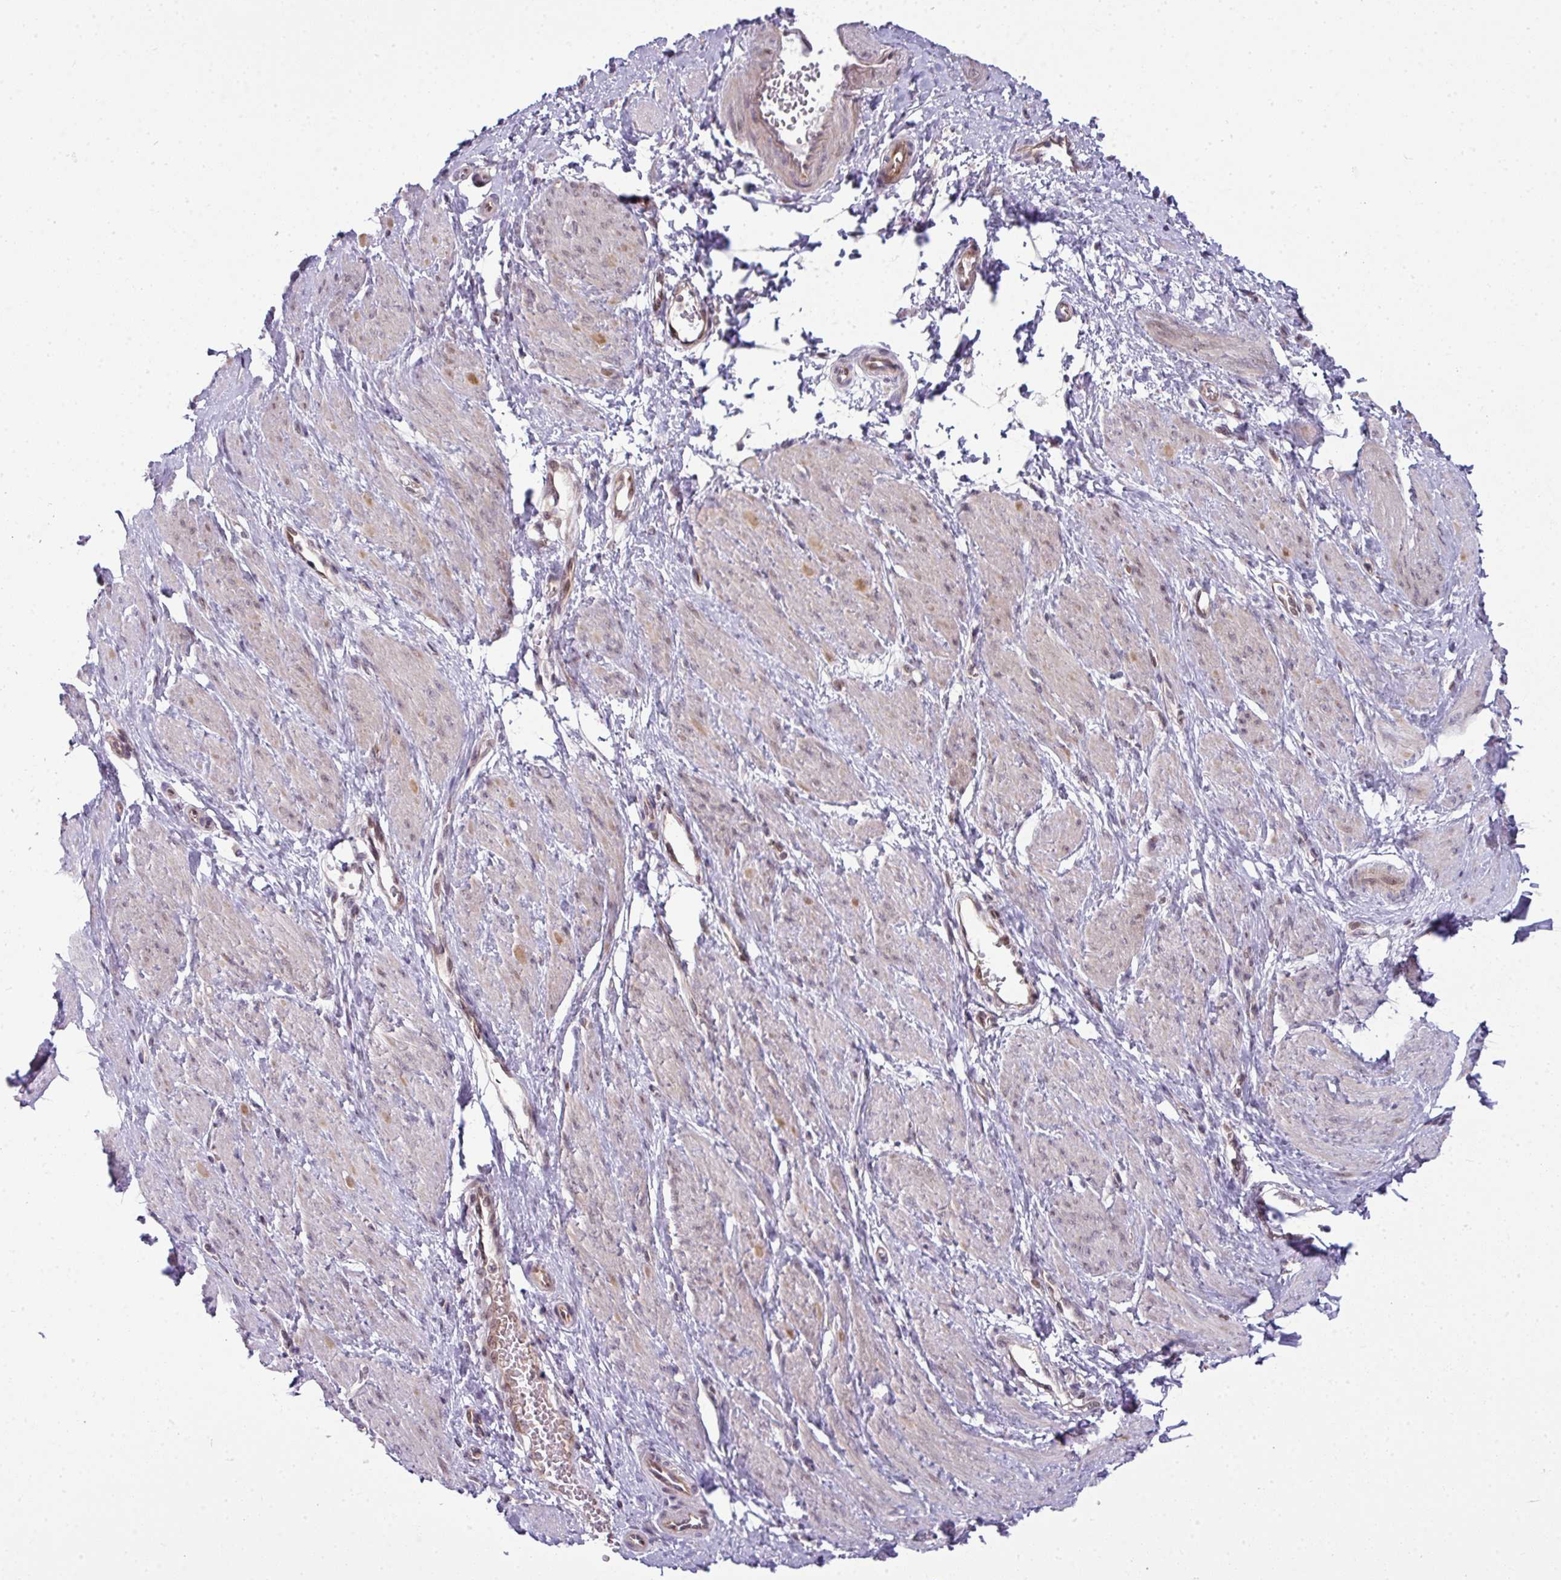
{"staining": {"intensity": "moderate", "quantity": "<25%", "location": "cytoplasmic/membranous"}, "tissue": "smooth muscle", "cell_type": "Smooth muscle cells", "image_type": "normal", "snomed": [{"axis": "morphology", "description": "Normal tissue, NOS"}, {"axis": "topography", "description": "Smooth muscle"}, {"axis": "topography", "description": "Uterus"}], "caption": "A brown stain shows moderate cytoplasmic/membranous positivity of a protein in smooth muscle cells of unremarkable human smooth muscle. Nuclei are stained in blue.", "gene": "STAT5A", "patient": {"sex": "female", "age": 39}}